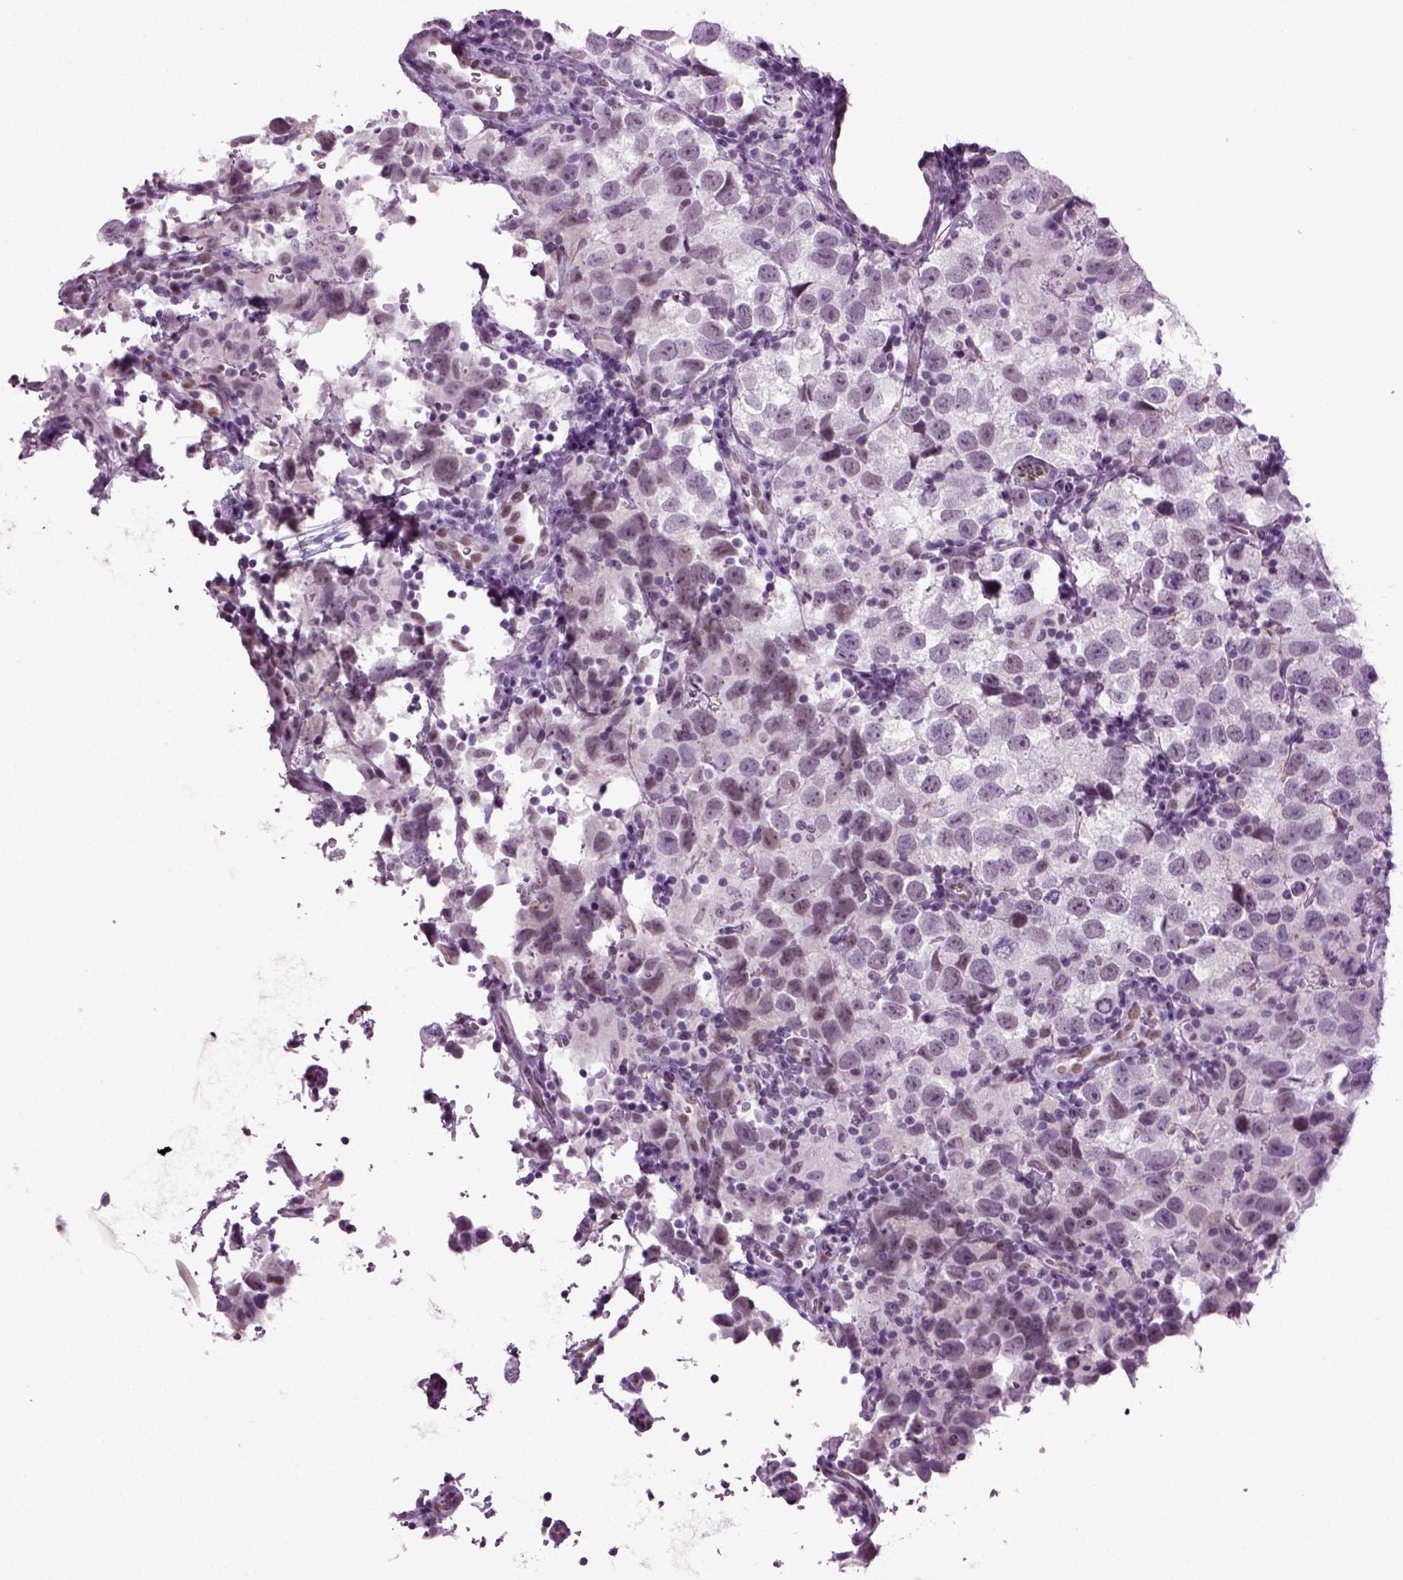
{"staining": {"intensity": "negative", "quantity": "none", "location": "none"}, "tissue": "testis cancer", "cell_type": "Tumor cells", "image_type": "cancer", "snomed": [{"axis": "morphology", "description": "Seminoma, NOS"}, {"axis": "topography", "description": "Testis"}], "caption": "Tumor cells are negative for brown protein staining in testis cancer.", "gene": "RFX3", "patient": {"sex": "male", "age": 26}}